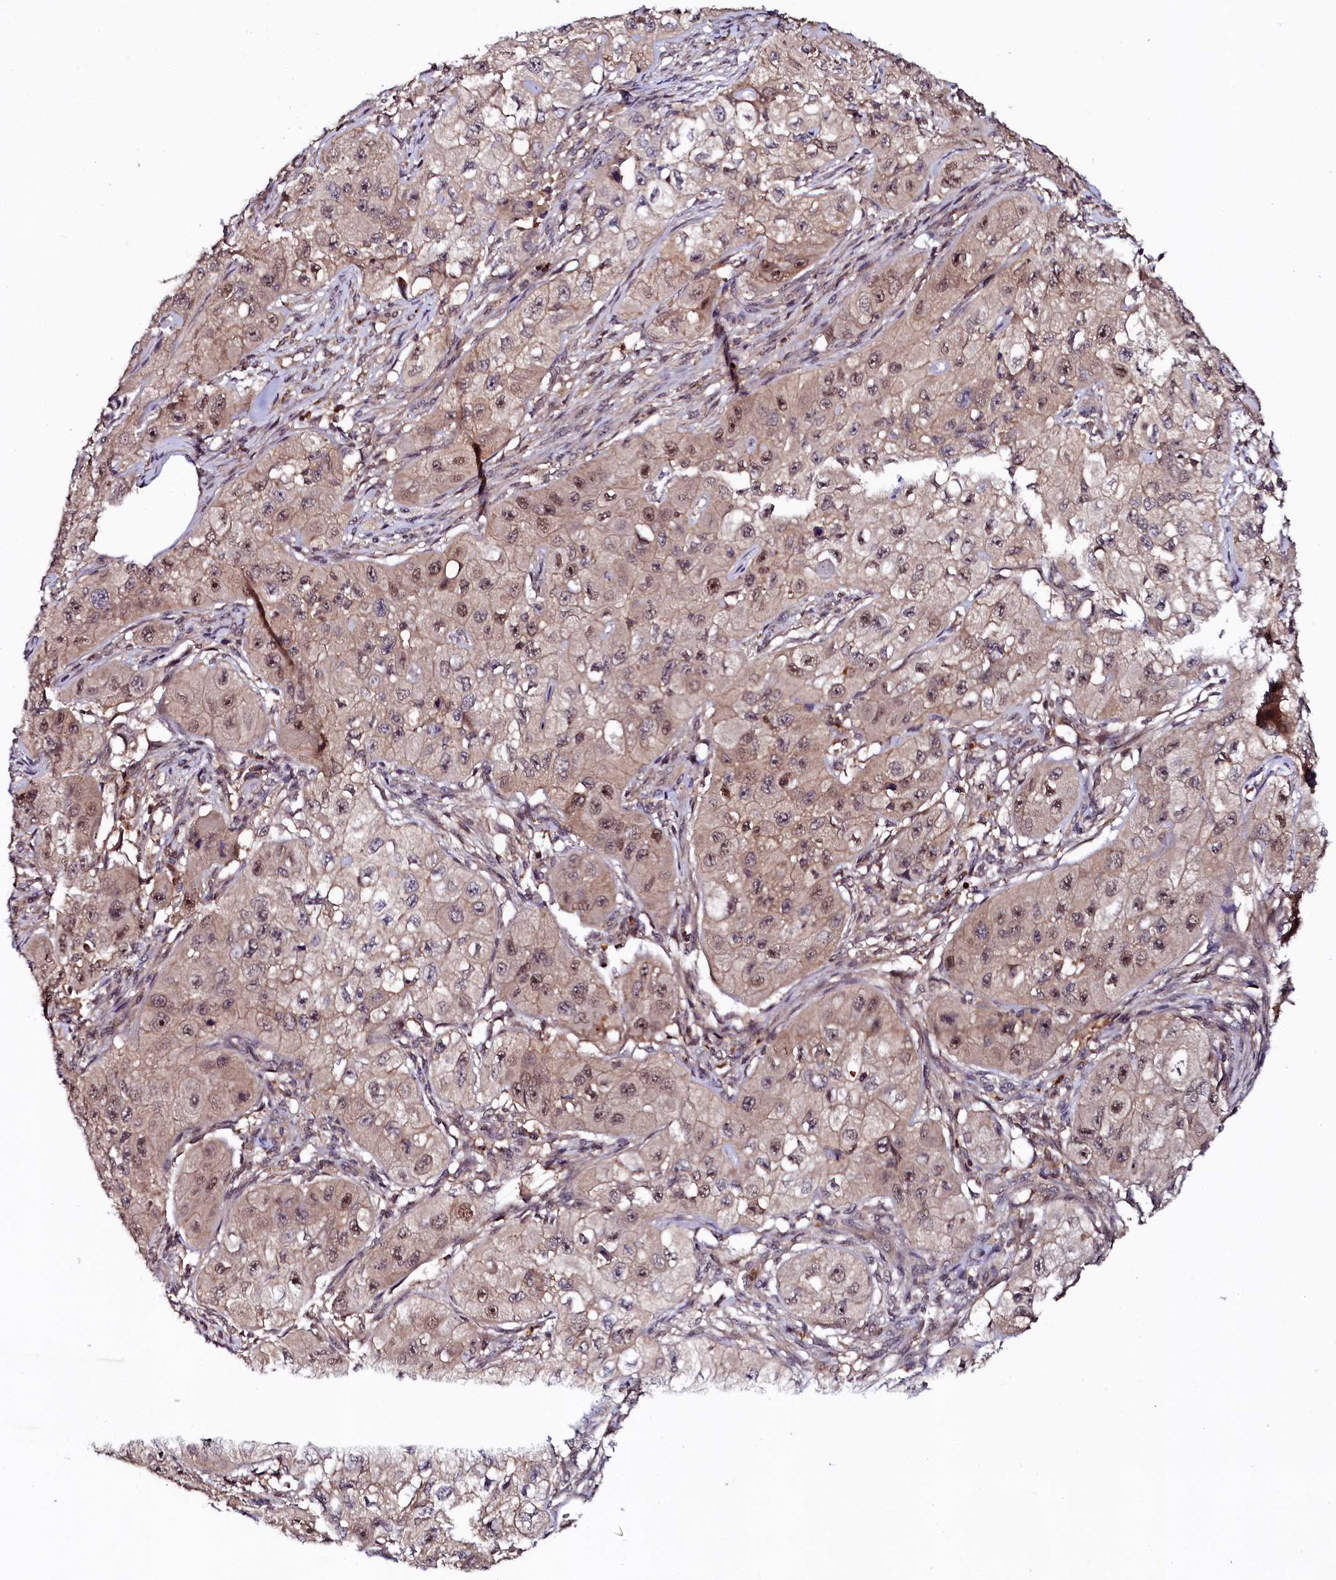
{"staining": {"intensity": "moderate", "quantity": "25%-75%", "location": "nuclear"}, "tissue": "skin cancer", "cell_type": "Tumor cells", "image_type": "cancer", "snomed": [{"axis": "morphology", "description": "Squamous cell carcinoma, NOS"}, {"axis": "topography", "description": "Skin"}, {"axis": "topography", "description": "Subcutis"}], "caption": "Immunohistochemical staining of skin cancer (squamous cell carcinoma) reveals medium levels of moderate nuclear expression in about 25%-75% of tumor cells.", "gene": "N4BP1", "patient": {"sex": "male", "age": 73}}